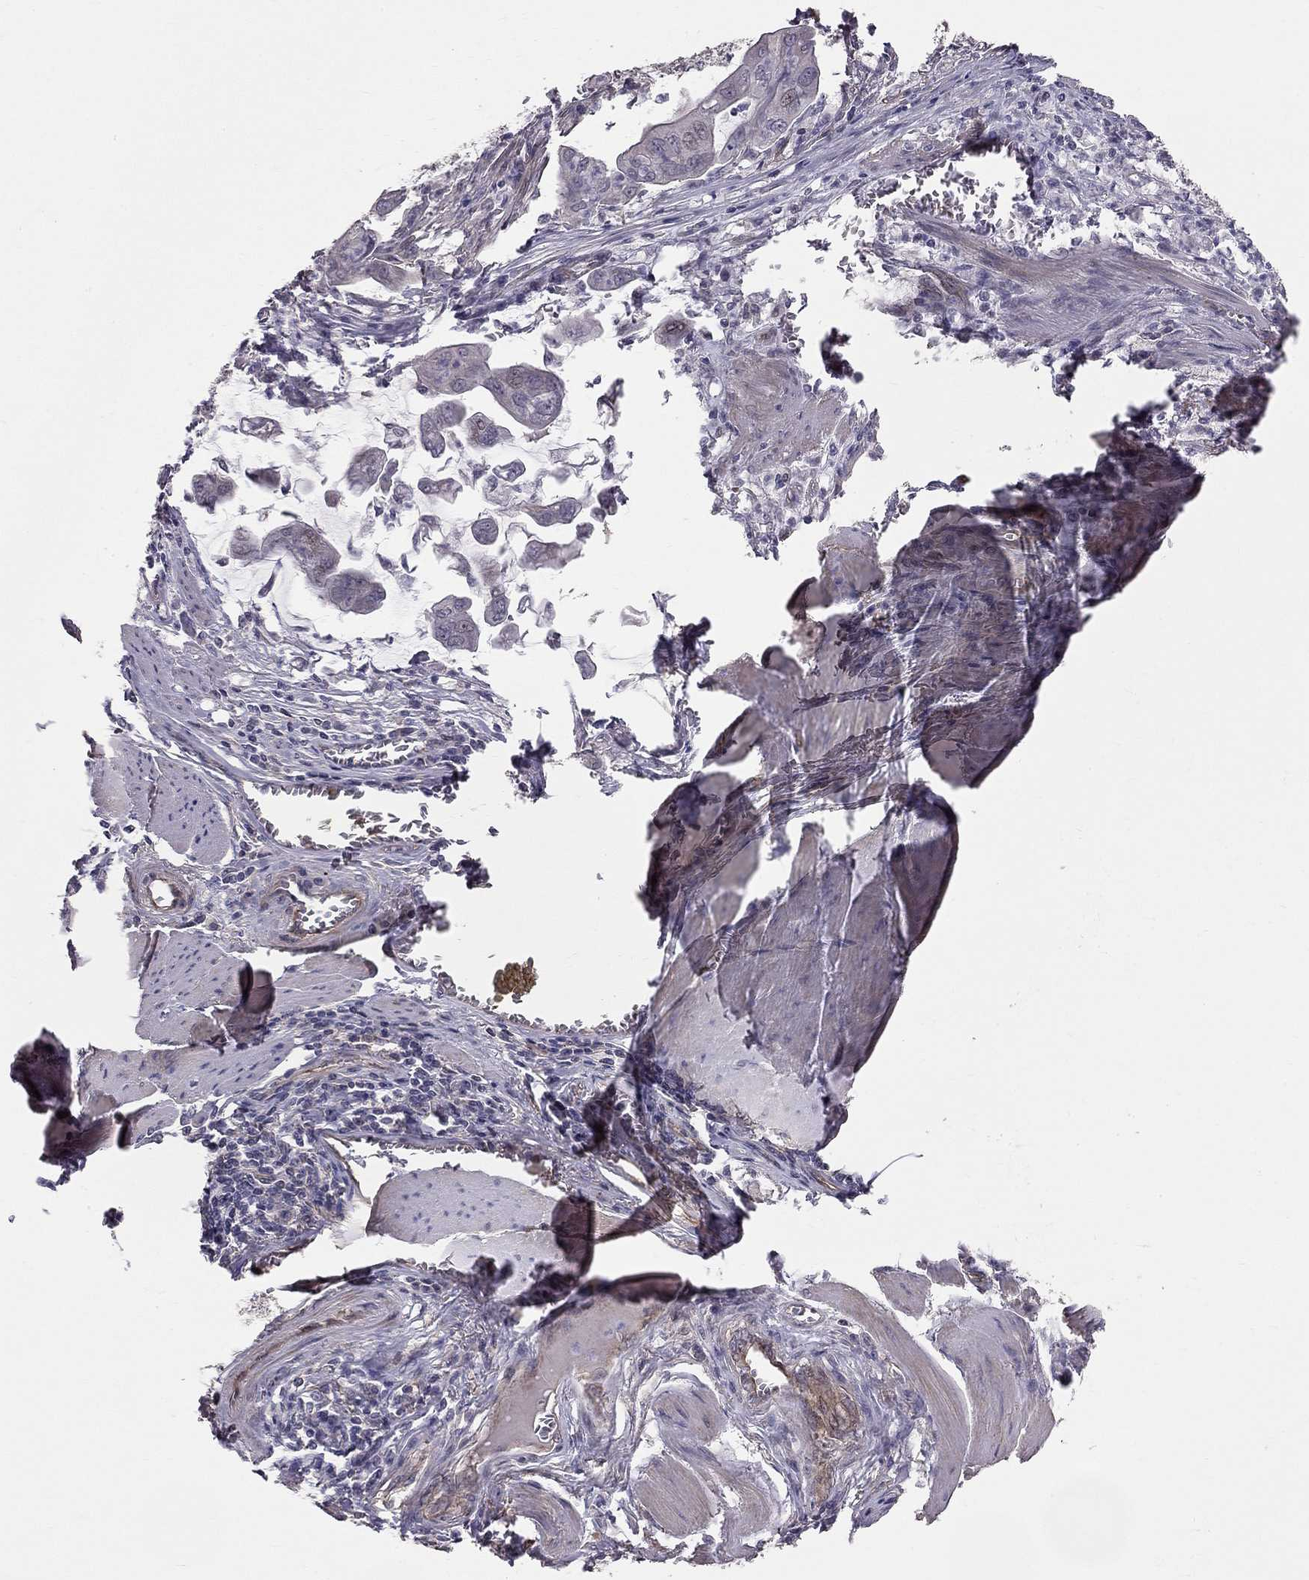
{"staining": {"intensity": "negative", "quantity": "none", "location": "none"}, "tissue": "stomach cancer", "cell_type": "Tumor cells", "image_type": "cancer", "snomed": [{"axis": "morphology", "description": "Adenocarcinoma, NOS"}, {"axis": "topography", "description": "Stomach, upper"}], "caption": "IHC of human stomach adenocarcinoma displays no staining in tumor cells.", "gene": "GJB4", "patient": {"sex": "male", "age": 80}}